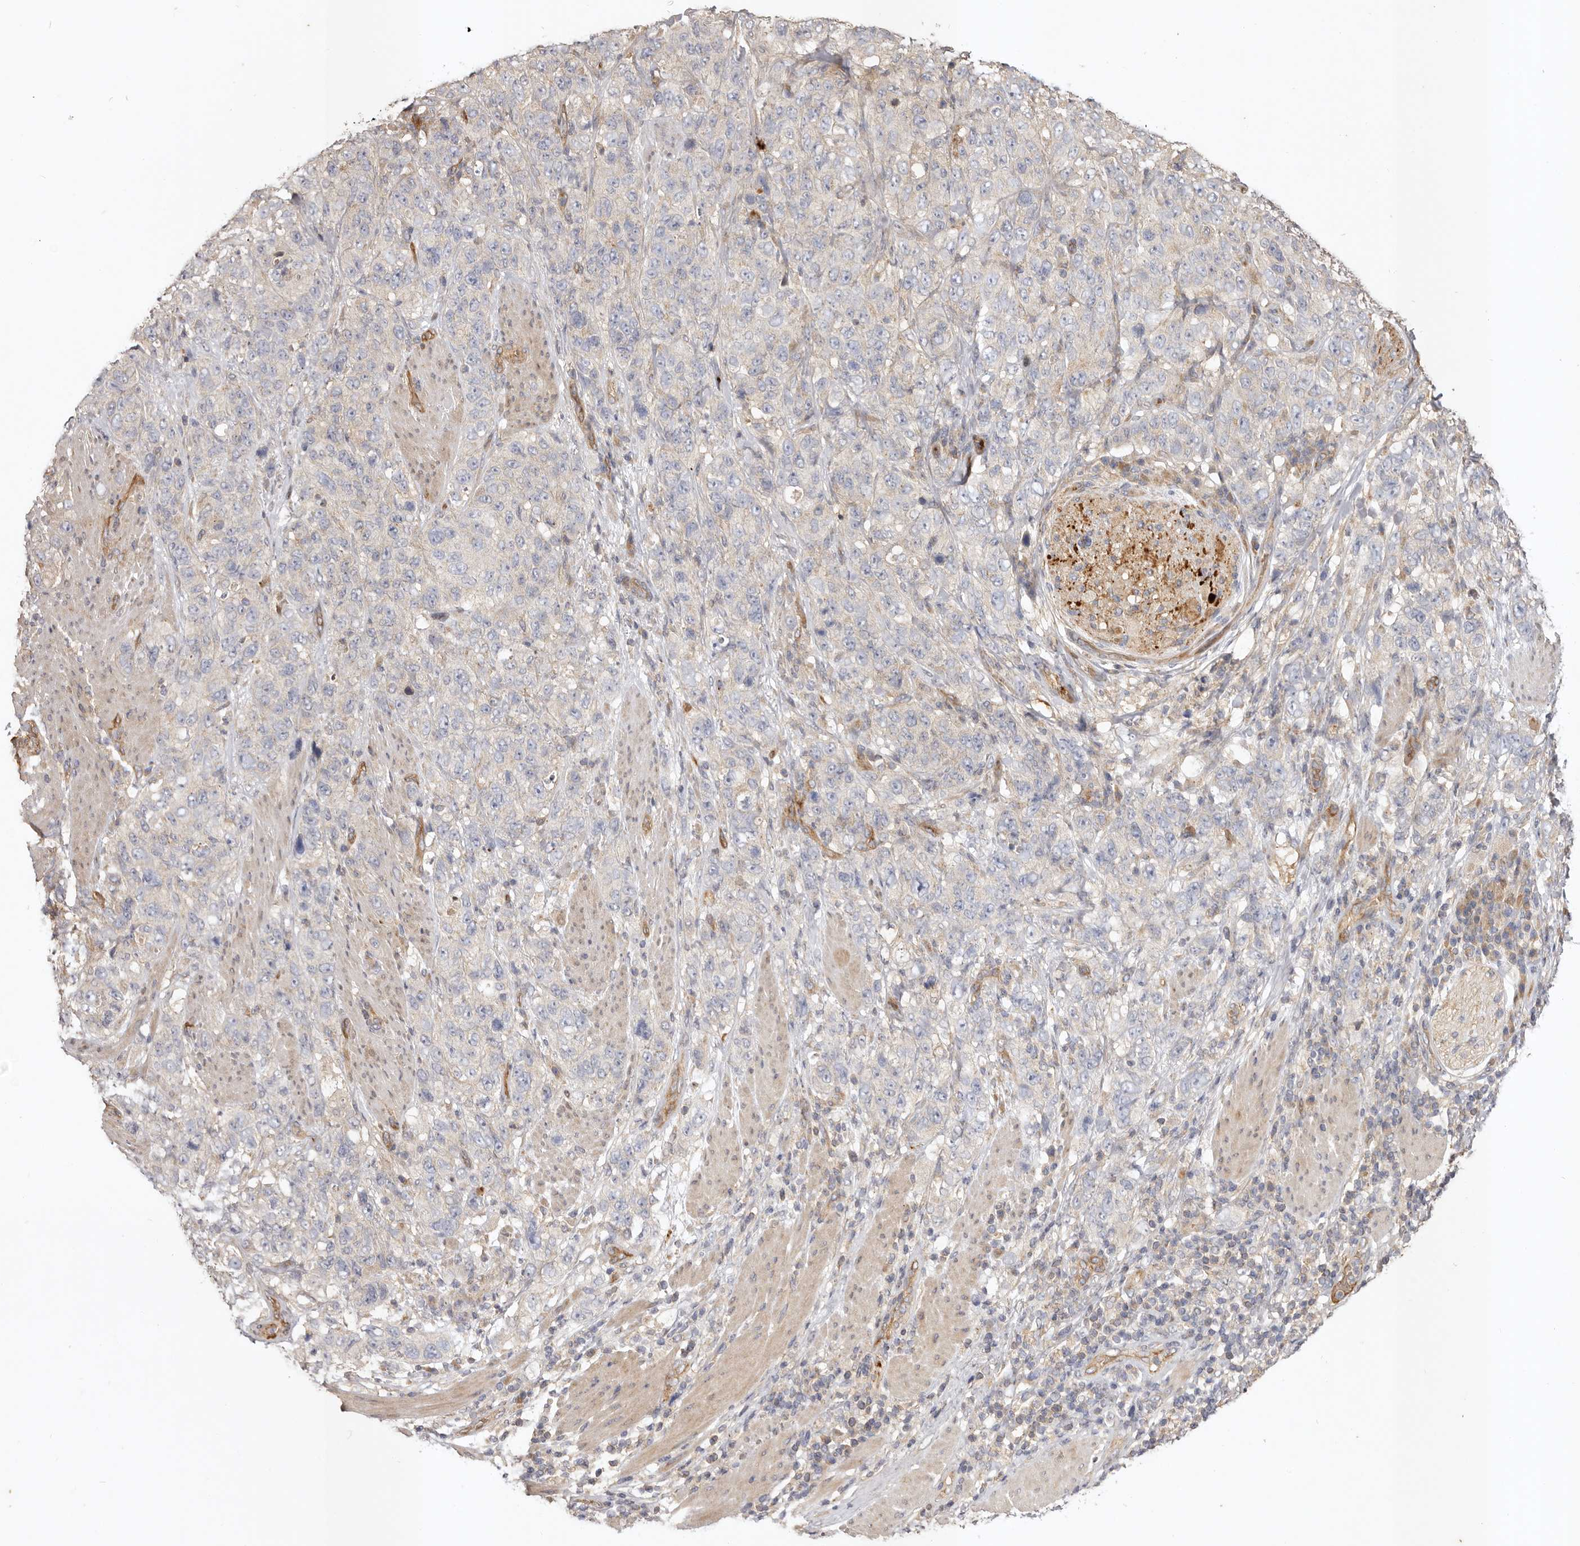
{"staining": {"intensity": "negative", "quantity": "none", "location": "none"}, "tissue": "stomach cancer", "cell_type": "Tumor cells", "image_type": "cancer", "snomed": [{"axis": "morphology", "description": "Adenocarcinoma, NOS"}, {"axis": "topography", "description": "Stomach"}], "caption": "High power microscopy image of an IHC photomicrograph of stomach cancer, revealing no significant staining in tumor cells.", "gene": "ADAMTS9", "patient": {"sex": "male", "age": 48}}